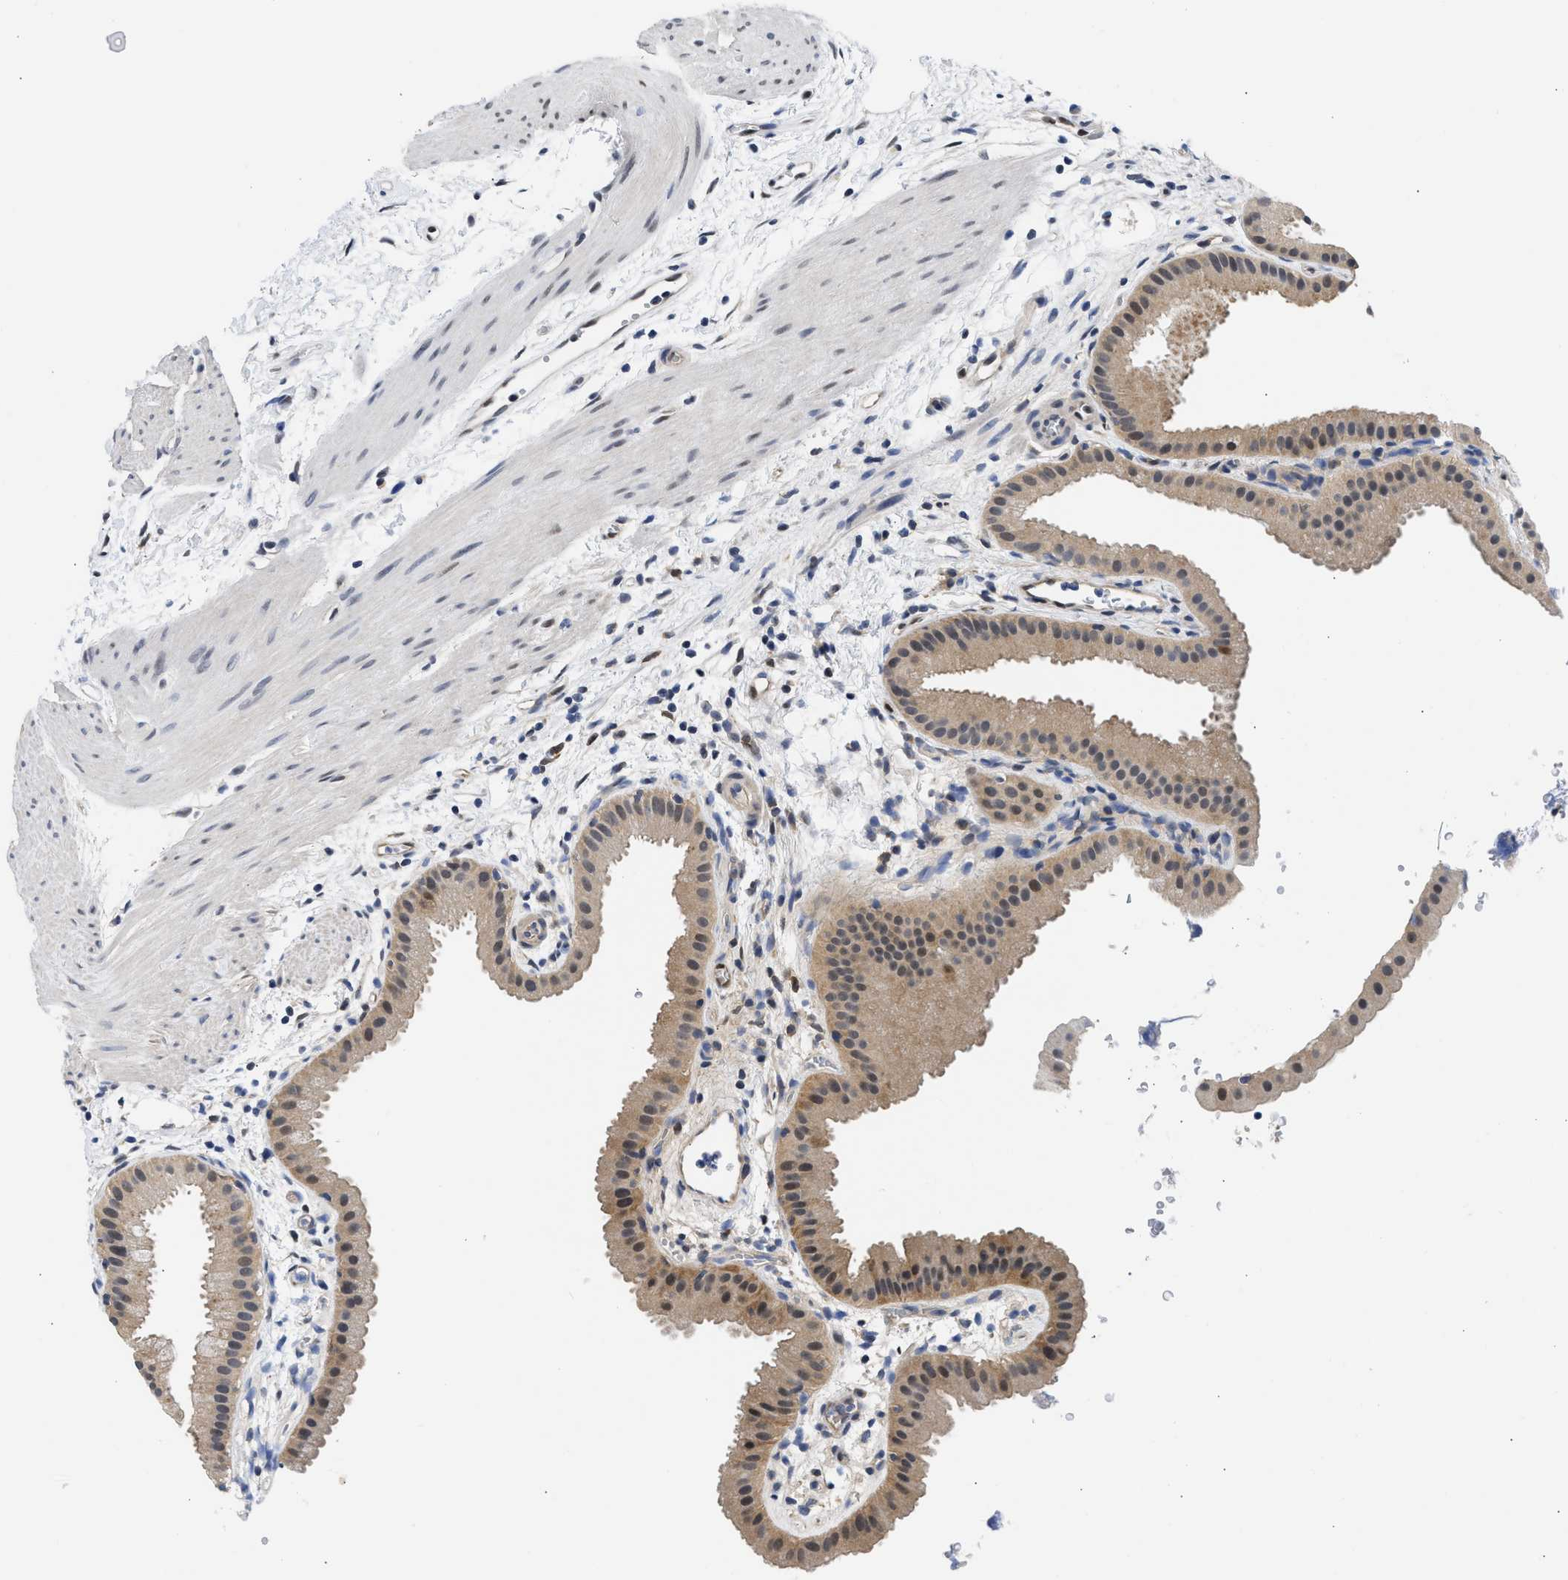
{"staining": {"intensity": "strong", "quantity": ">75%", "location": "cytoplasmic/membranous,nuclear"}, "tissue": "gallbladder", "cell_type": "Glandular cells", "image_type": "normal", "snomed": [{"axis": "morphology", "description": "Normal tissue, NOS"}, {"axis": "topography", "description": "Gallbladder"}], "caption": "Immunohistochemistry (IHC) (DAB) staining of benign human gallbladder reveals strong cytoplasmic/membranous,nuclear protein staining in about >75% of glandular cells.", "gene": "XPO5", "patient": {"sex": "female", "age": 64}}